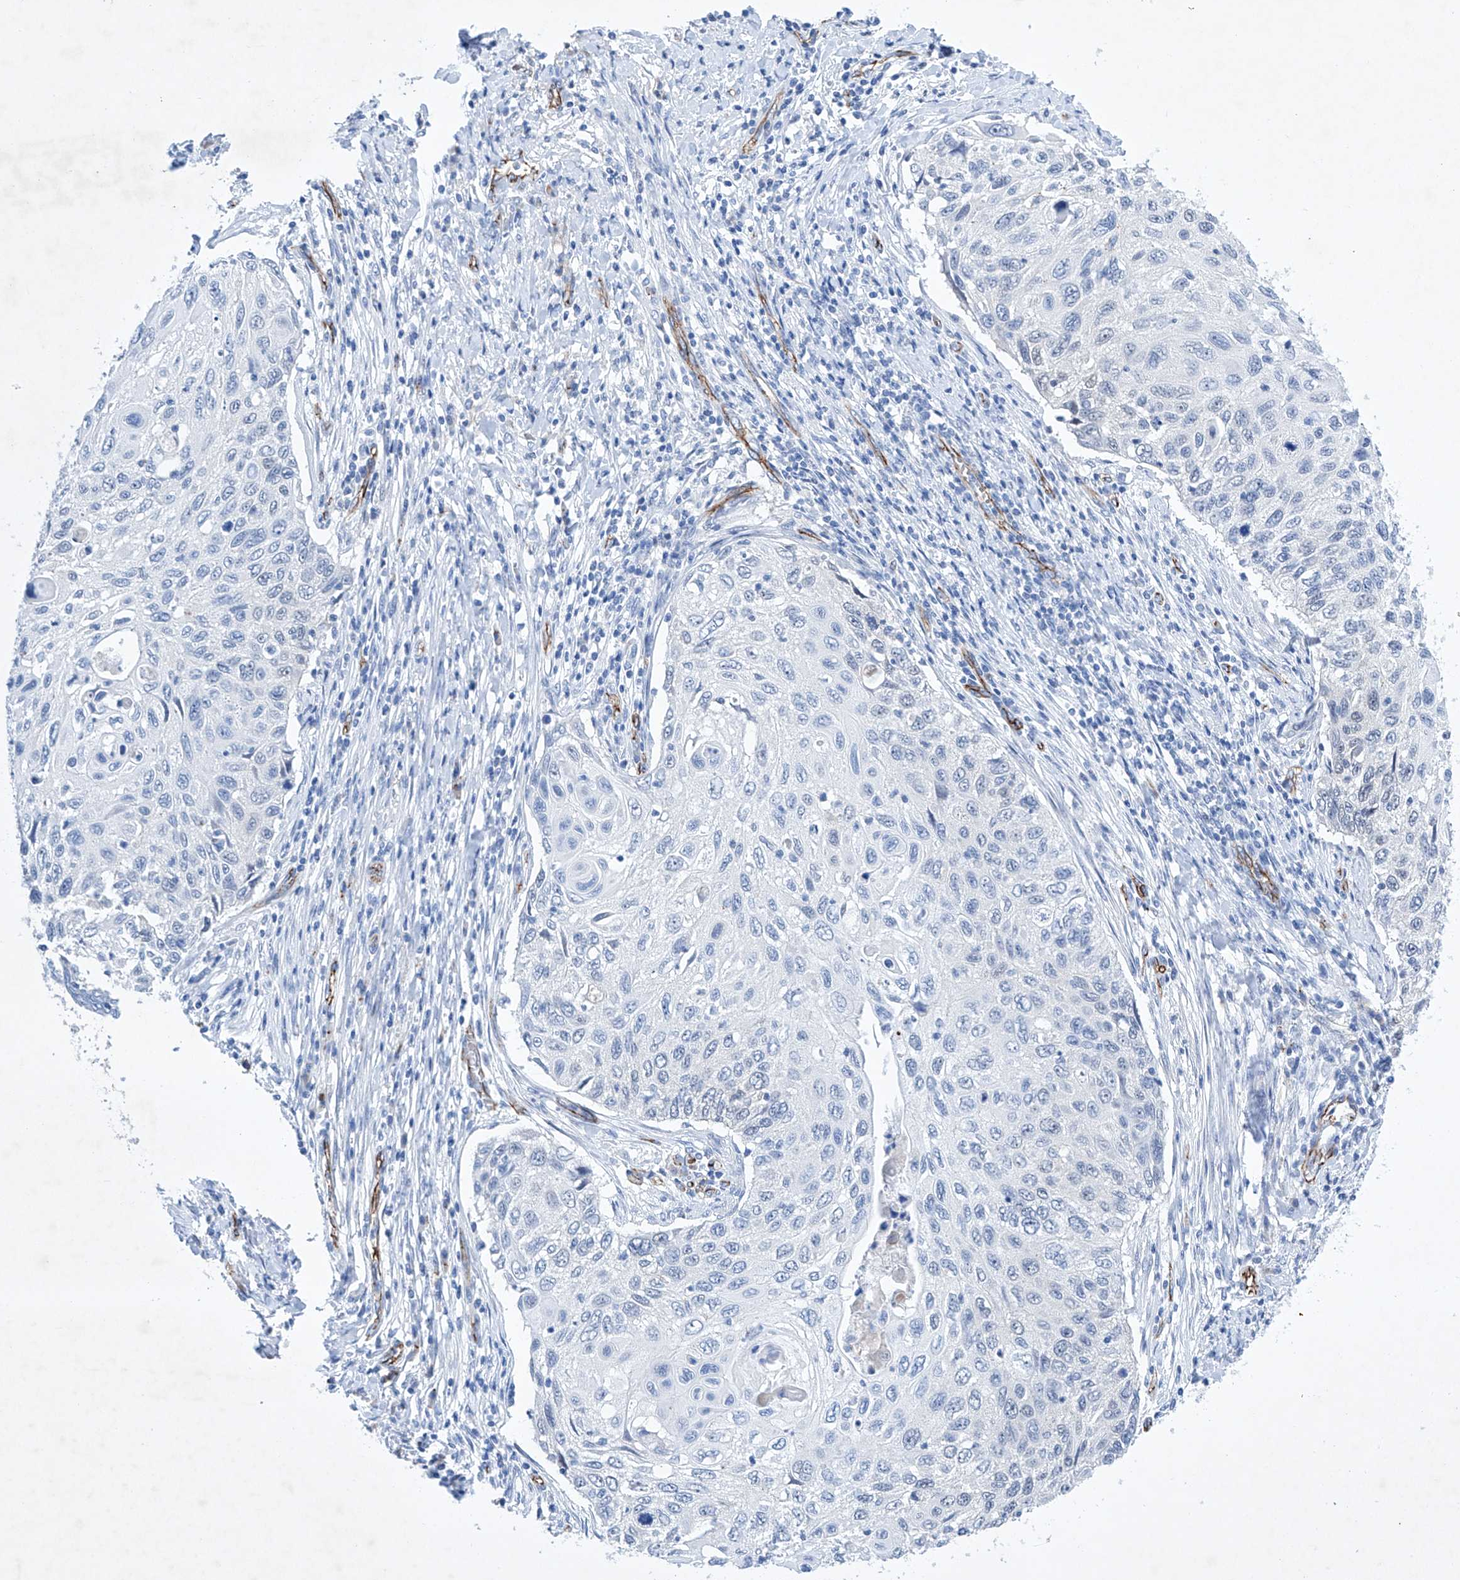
{"staining": {"intensity": "negative", "quantity": "none", "location": "none"}, "tissue": "cervical cancer", "cell_type": "Tumor cells", "image_type": "cancer", "snomed": [{"axis": "morphology", "description": "Squamous cell carcinoma, NOS"}, {"axis": "topography", "description": "Cervix"}], "caption": "Cervical squamous cell carcinoma was stained to show a protein in brown. There is no significant staining in tumor cells. The staining was performed using DAB to visualize the protein expression in brown, while the nuclei were stained in blue with hematoxylin (Magnification: 20x).", "gene": "ETV7", "patient": {"sex": "female", "age": 70}}